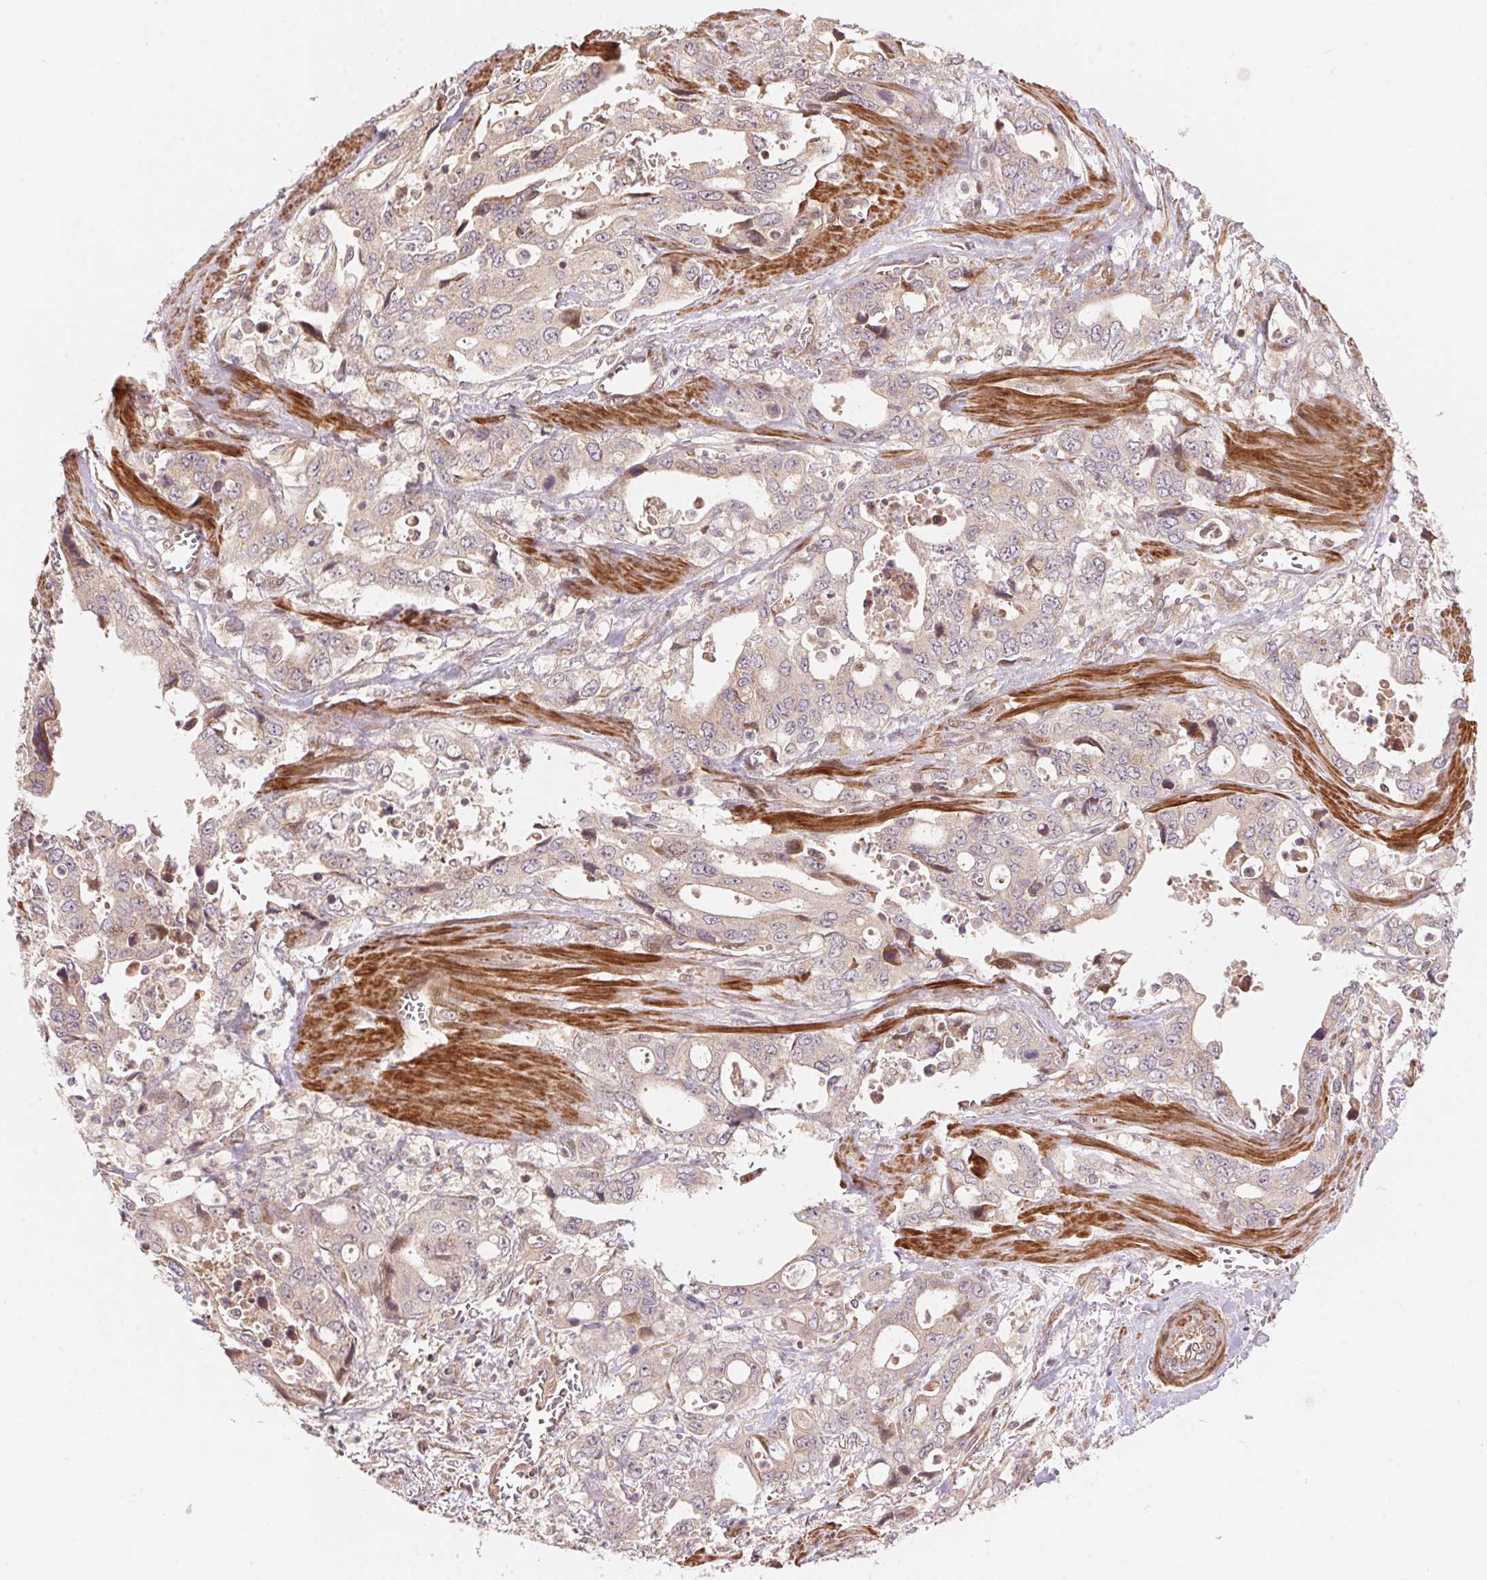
{"staining": {"intensity": "negative", "quantity": "none", "location": "none"}, "tissue": "stomach cancer", "cell_type": "Tumor cells", "image_type": "cancer", "snomed": [{"axis": "morphology", "description": "Adenocarcinoma, NOS"}, {"axis": "topography", "description": "Stomach, upper"}], "caption": "The image demonstrates no significant positivity in tumor cells of stomach adenocarcinoma.", "gene": "TNIP2", "patient": {"sex": "male", "age": 74}}